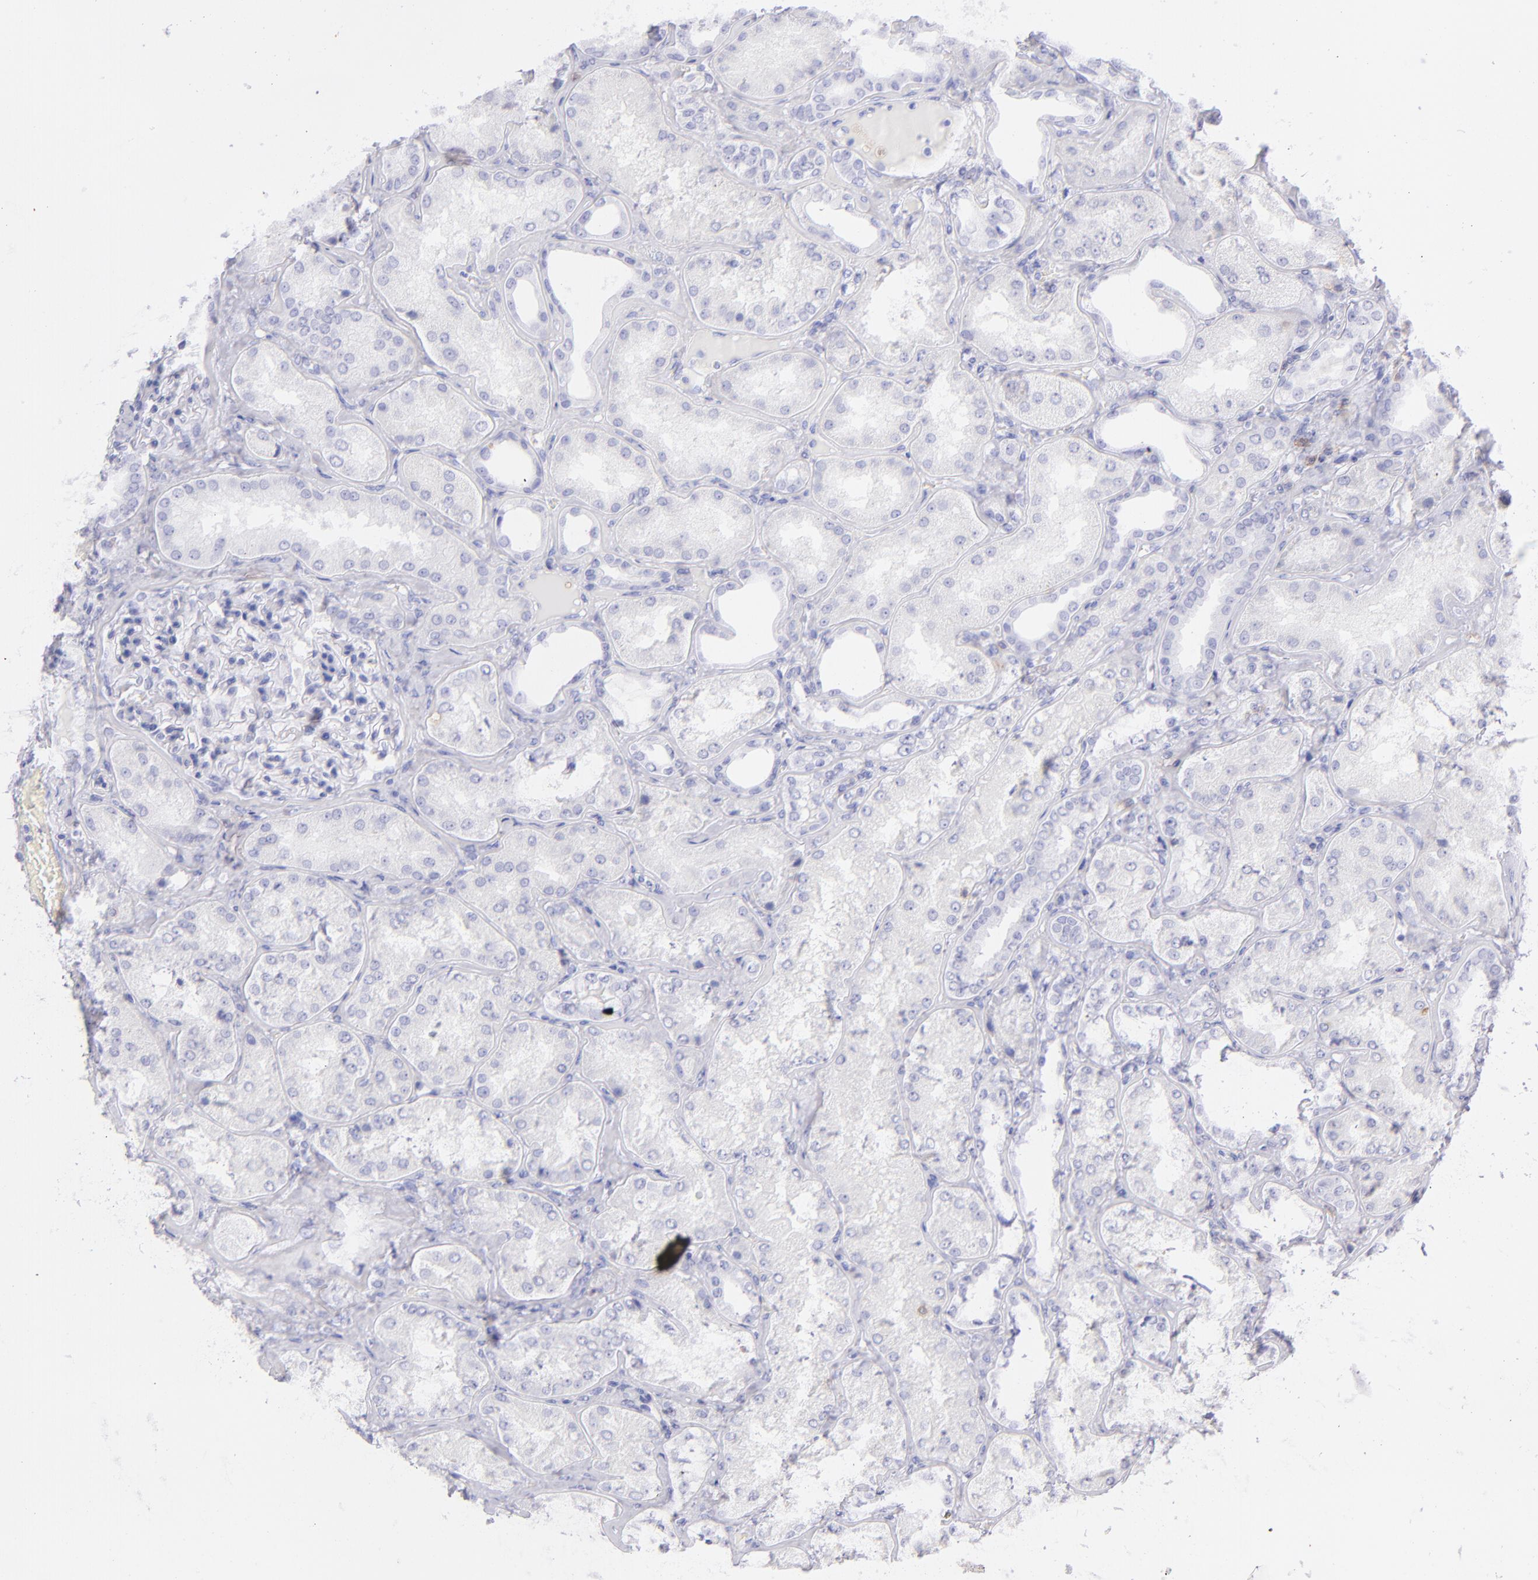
{"staining": {"intensity": "negative", "quantity": "none", "location": "none"}, "tissue": "kidney", "cell_type": "Cells in glomeruli", "image_type": "normal", "snomed": [{"axis": "morphology", "description": "Normal tissue, NOS"}, {"axis": "topography", "description": "Kidney"}], "caption": "The image shows no significant positivity in cells in glomeruli of kidney.", "gene": "CD69", "patient": {"sex": "female", "age": 56}}